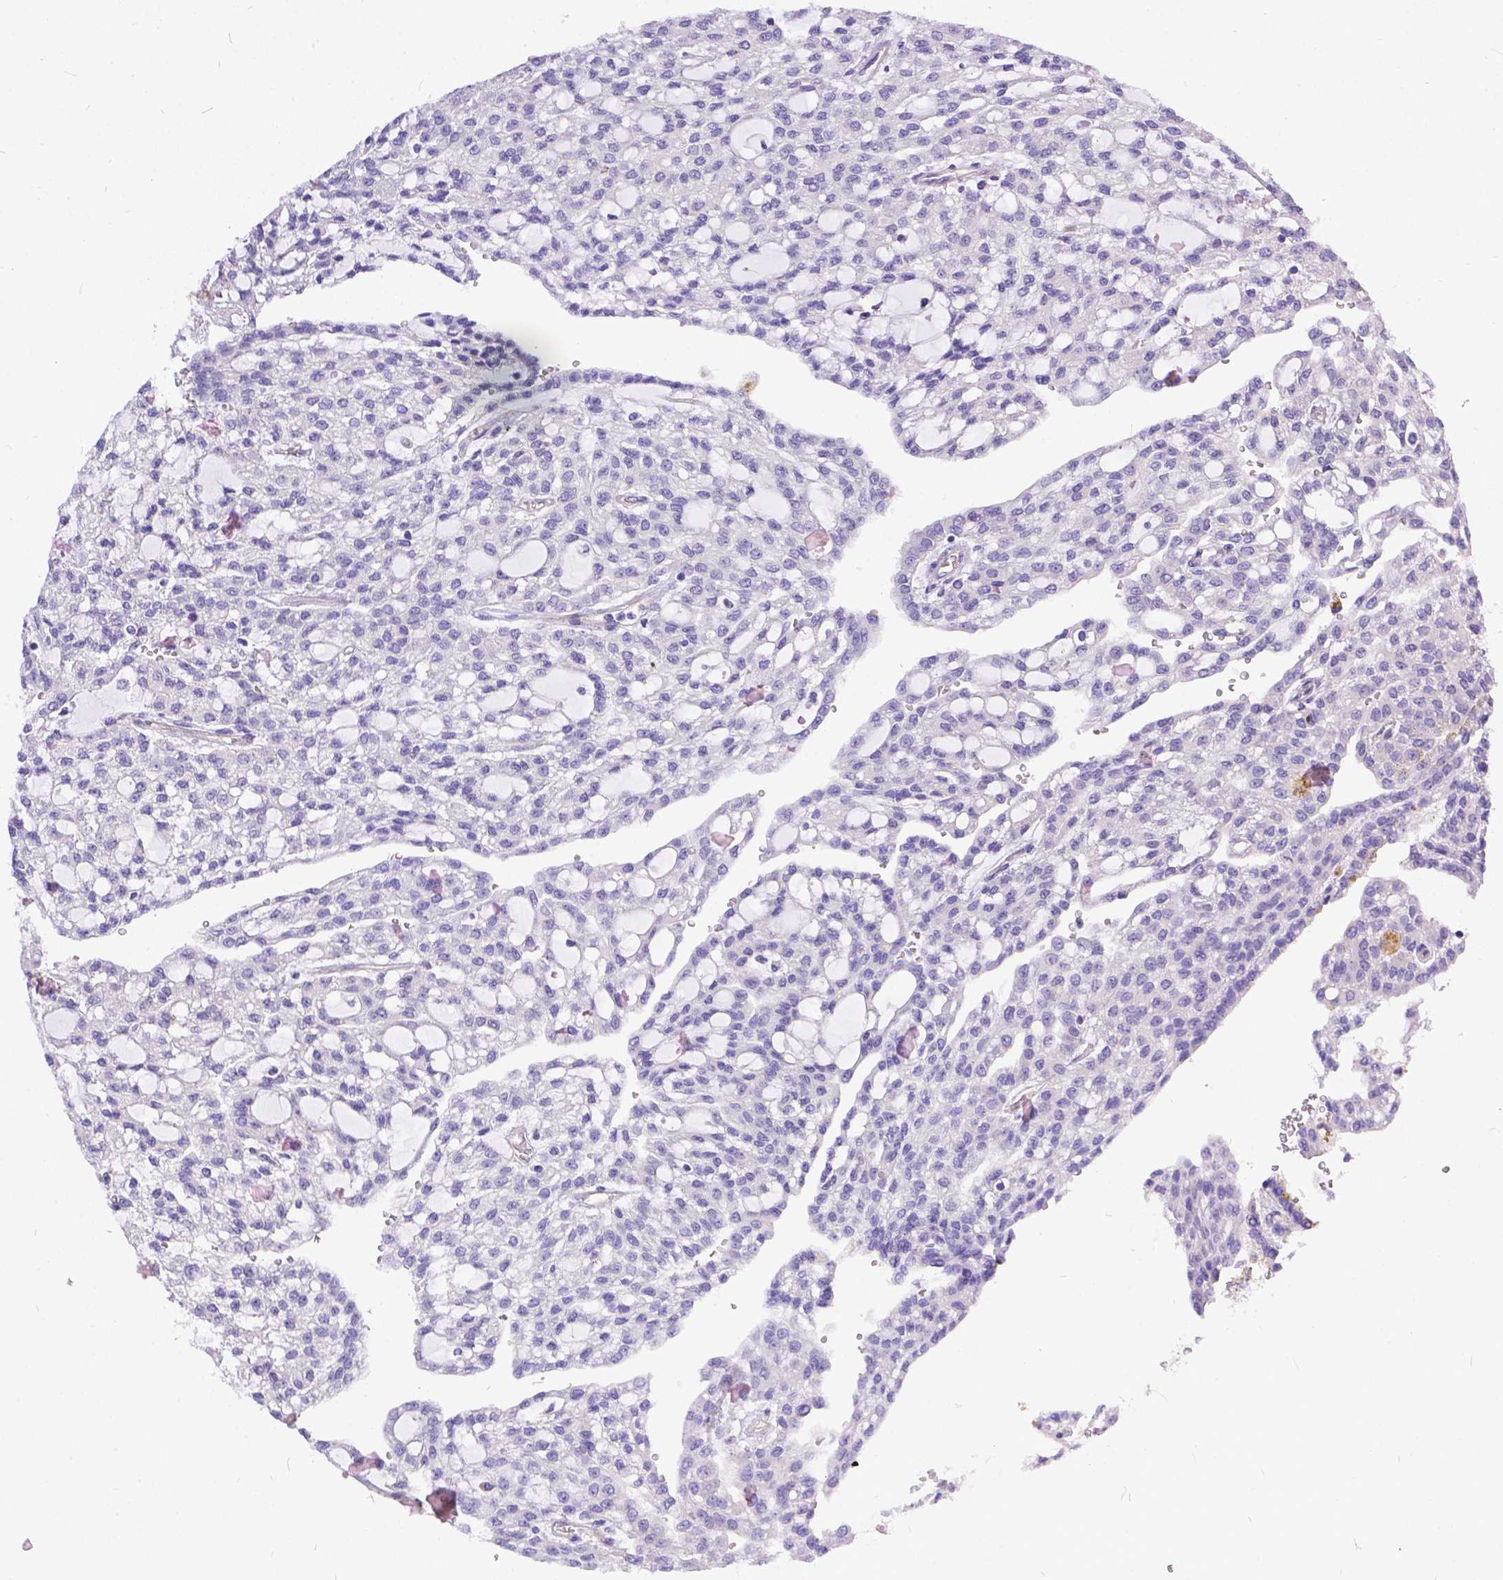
{"staining": {"intensity": "negative", "quantity": "none", "location": "none"}, "tissue": "renal cancer", "cell_type": "Tumor cells", "image_type": "cancer", "snomed": [{"axis": "morphology", "description": "Adenocarcinoma, NOS"}, {"axis": "topography", "description": "Kidney"}], "caption": "A high-resolution image shows IHC staining of renal adenocarcinoma, which reveals no significant expression in tumor cells. (Immunohistochemistry, brightfield microscopy, high magnification).", "gene": "DLEC1", "patient": {"sex": "male", "age": 63}}